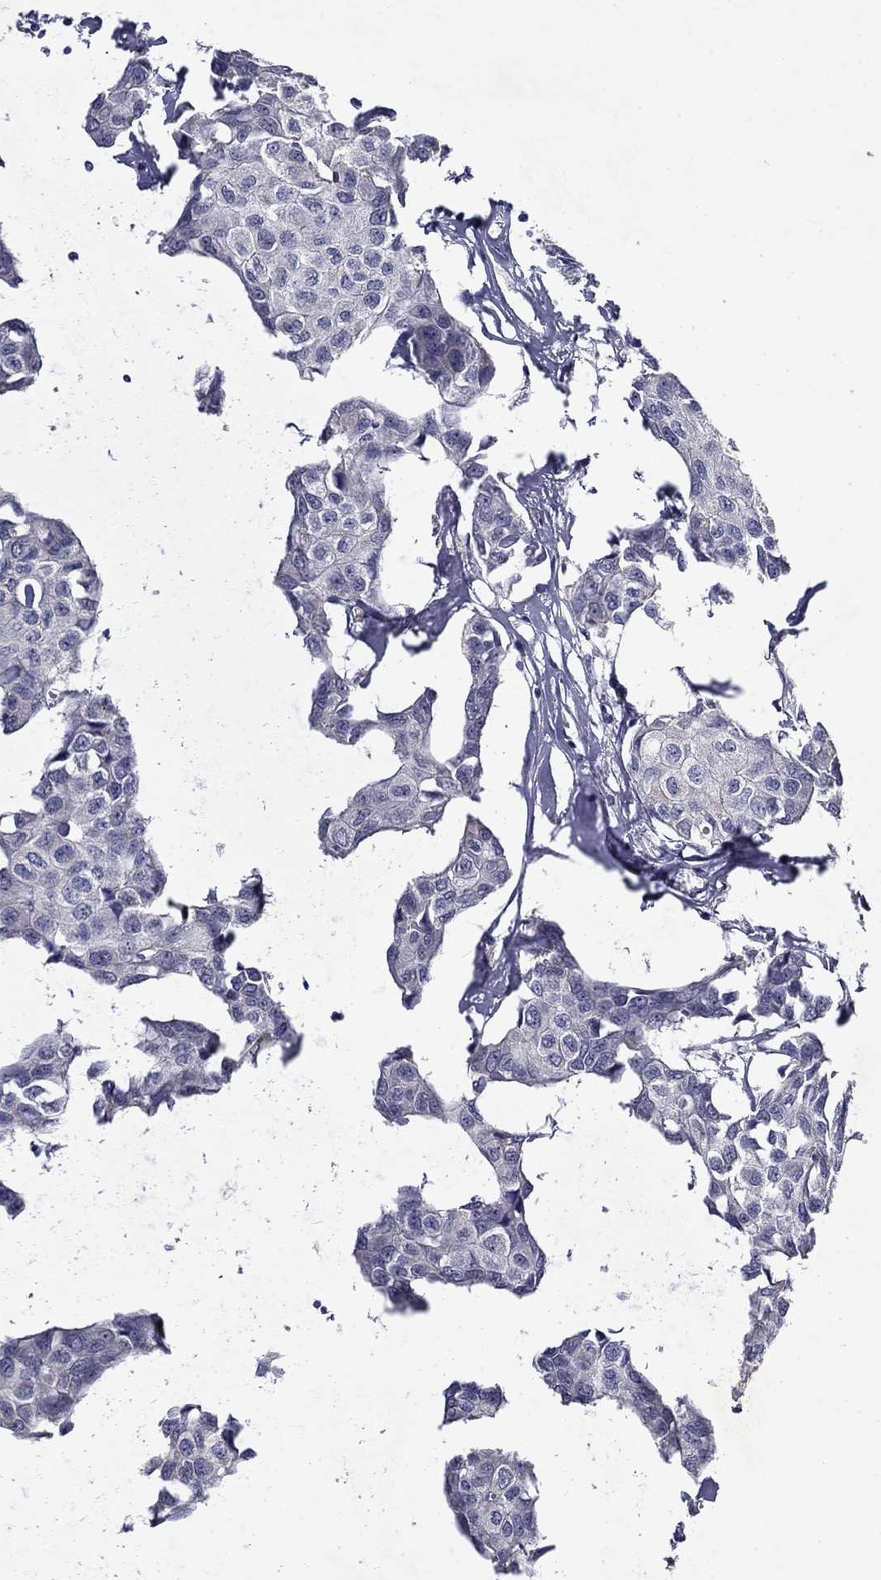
{"staining": {"intensity": "negative", "quantity": "none", "location": "none"}, "tissue": "breast cancer", "cell_type": "Tumor cells", "image_type": "cancer", "snomed": [{"axis": "morphology", "description": "Duct carcinoma"}, {"axis": "topography", "description": "Breast"}], "caption": "This is an IHC photomicrograph of human breast cancer. There is no positivity in tumor cells.", "gene": "IRF5", "patient": {"sex": "female", "age": 80}}